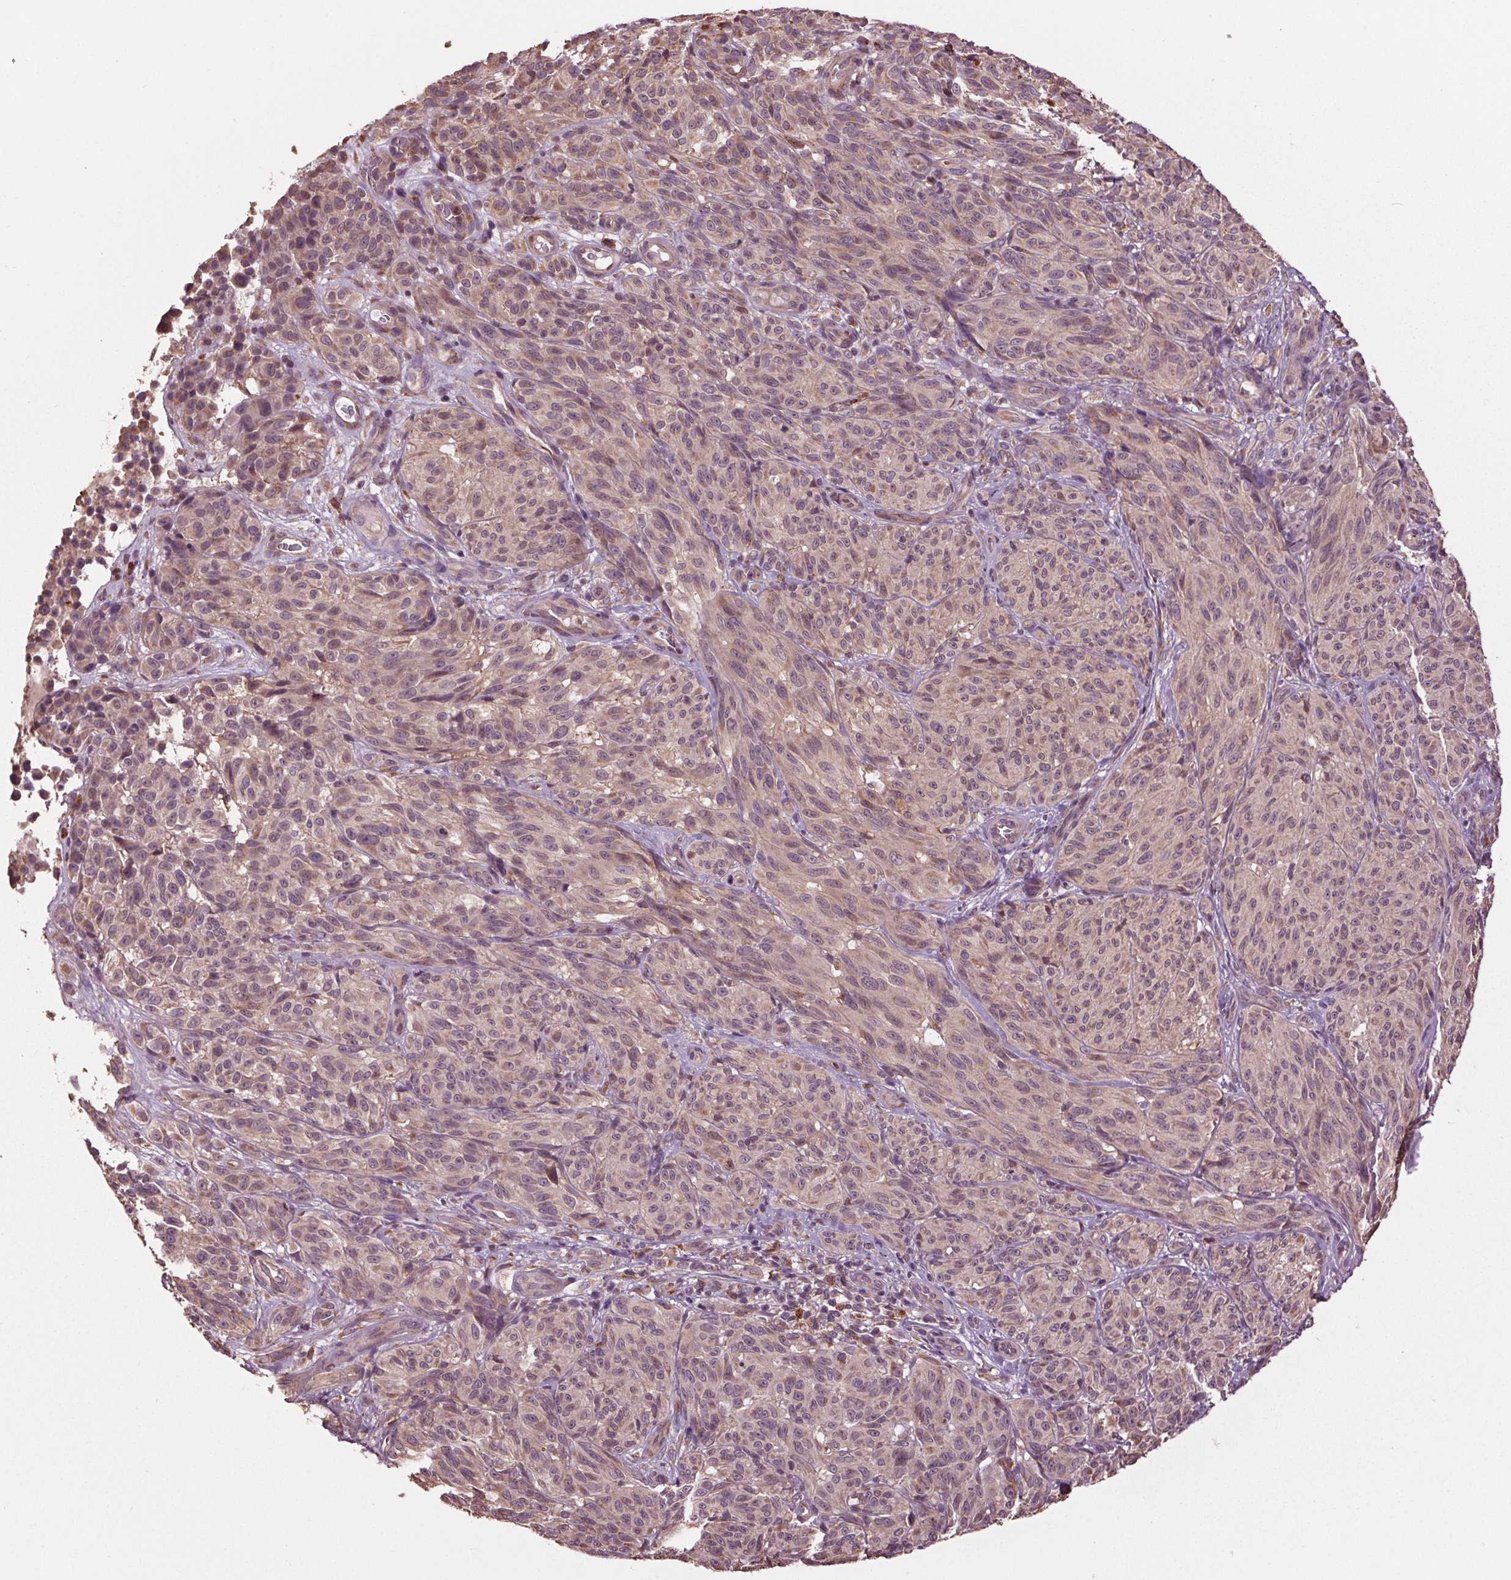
{"staining": {"intensity": "weak", "quantity": "<25%", "location": "cytoplasmic/membranous"}, "tissue": "melanoma", "cell_type": "Tumor cells", "image_type": "cancer", "snomed": [{"axis": "morphology", "description": "Malignant melanoma, NOS"}, {"axis": "topography", "description": "Skin"}], "caption": "Human melanoma stained for a protein using immunohistochemistry (IHC) reveals no staining in tumor cells.", "gene": "RNPEP", "patient": {"sex": "female", "age": 85}}